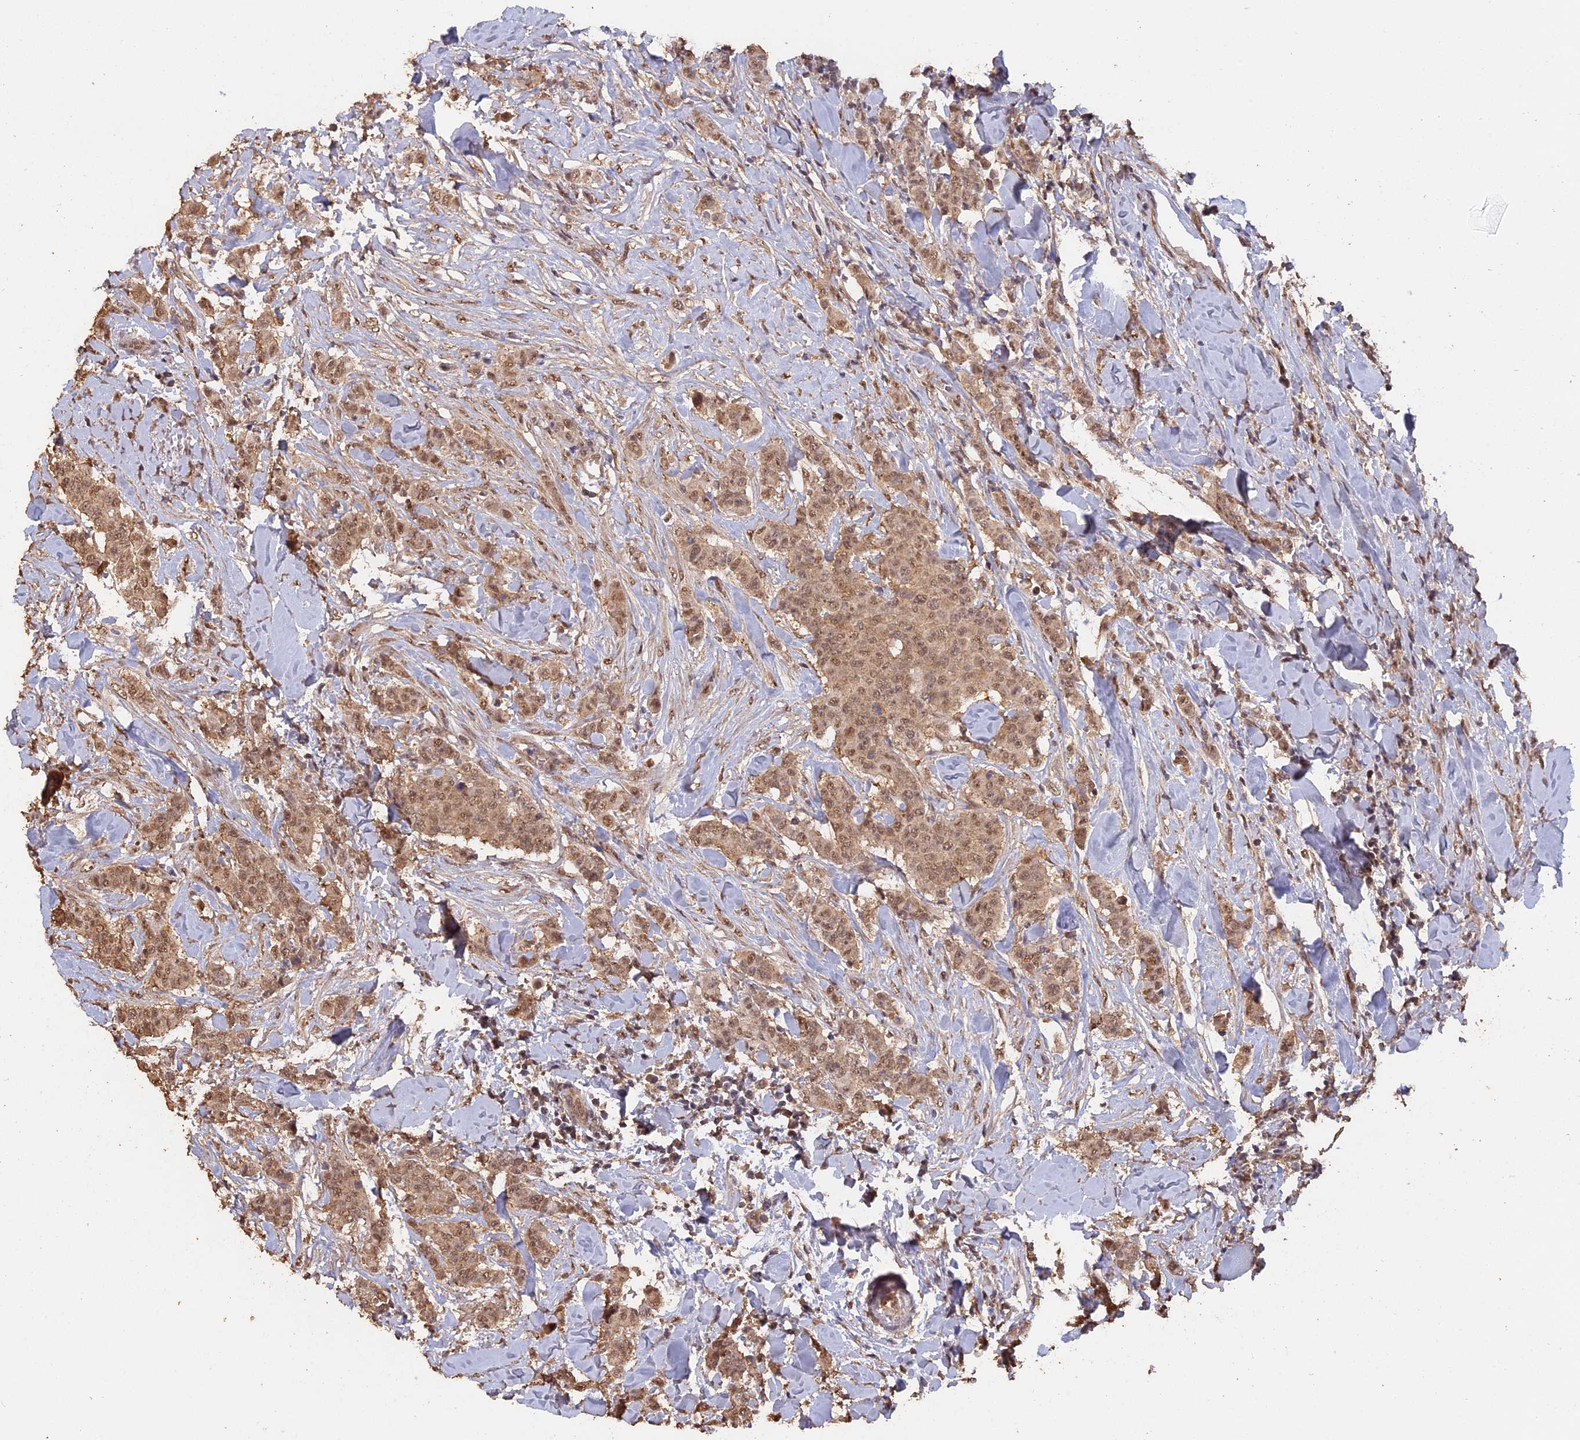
{"staining": {"intensity": "moderate", "quantity": ">75%", "location": "cytoplasmic/membranous,nuclear"}, "tissue": "breast cancer", "cell_type": "Tumor cells", "image_type": "cancer", "snomed": [{"axis": "morphology", "description": "Duct carcinoma"}, {"axis": "topography", "description": "Breast"}], "caption": "Immunohistochemistry histopathology image of infiltrating ductal carcinoma (breast) stained for a protein (brown), which exhibits medium levels of moderate cytoplasmic/membranous and nuclear expression in about >75% of tumor cells.", "gene": "PSMC6", "patient": {"sex": "female", "age": 40}}